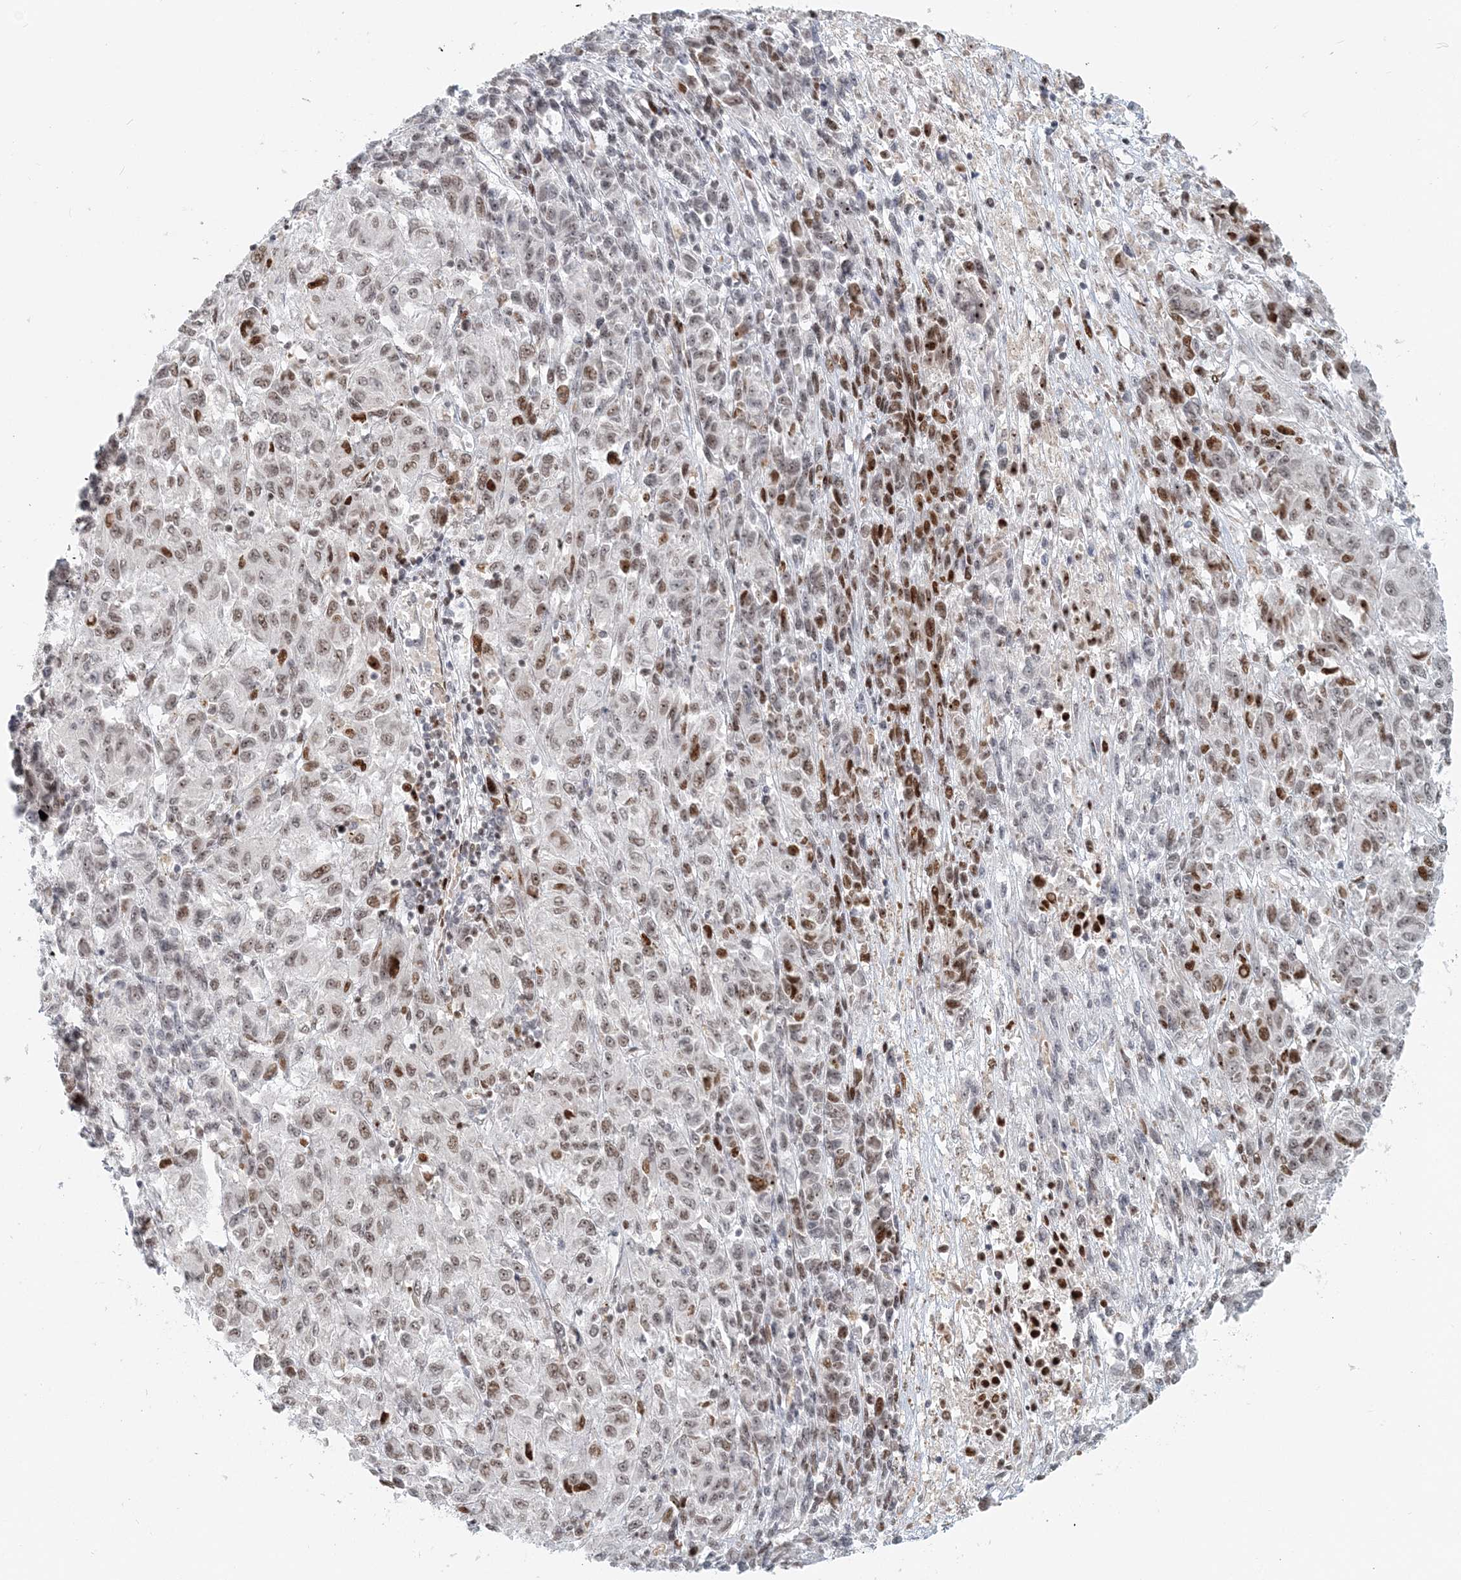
{"staining": {"intensity": "moderate", "quantity": "25%-75%", "location": "nuclear"}, "tissue": "melanoma", "cell_type": "Tumor cells", "image_type": "cancer", "snomed": [{"axis": "morphology", "description": "Malignant melanoma, Metastatic site"}, {"axis": "topography", "description": "Lung"}], "caption": "Tumor cells demonstrate moderate nuclear positivity in approximately 25%-75% of cells in malignant melanoma (metastatic site).", "gene": "BAZ1B", "patient": {"sex": "male", "age": 64}}